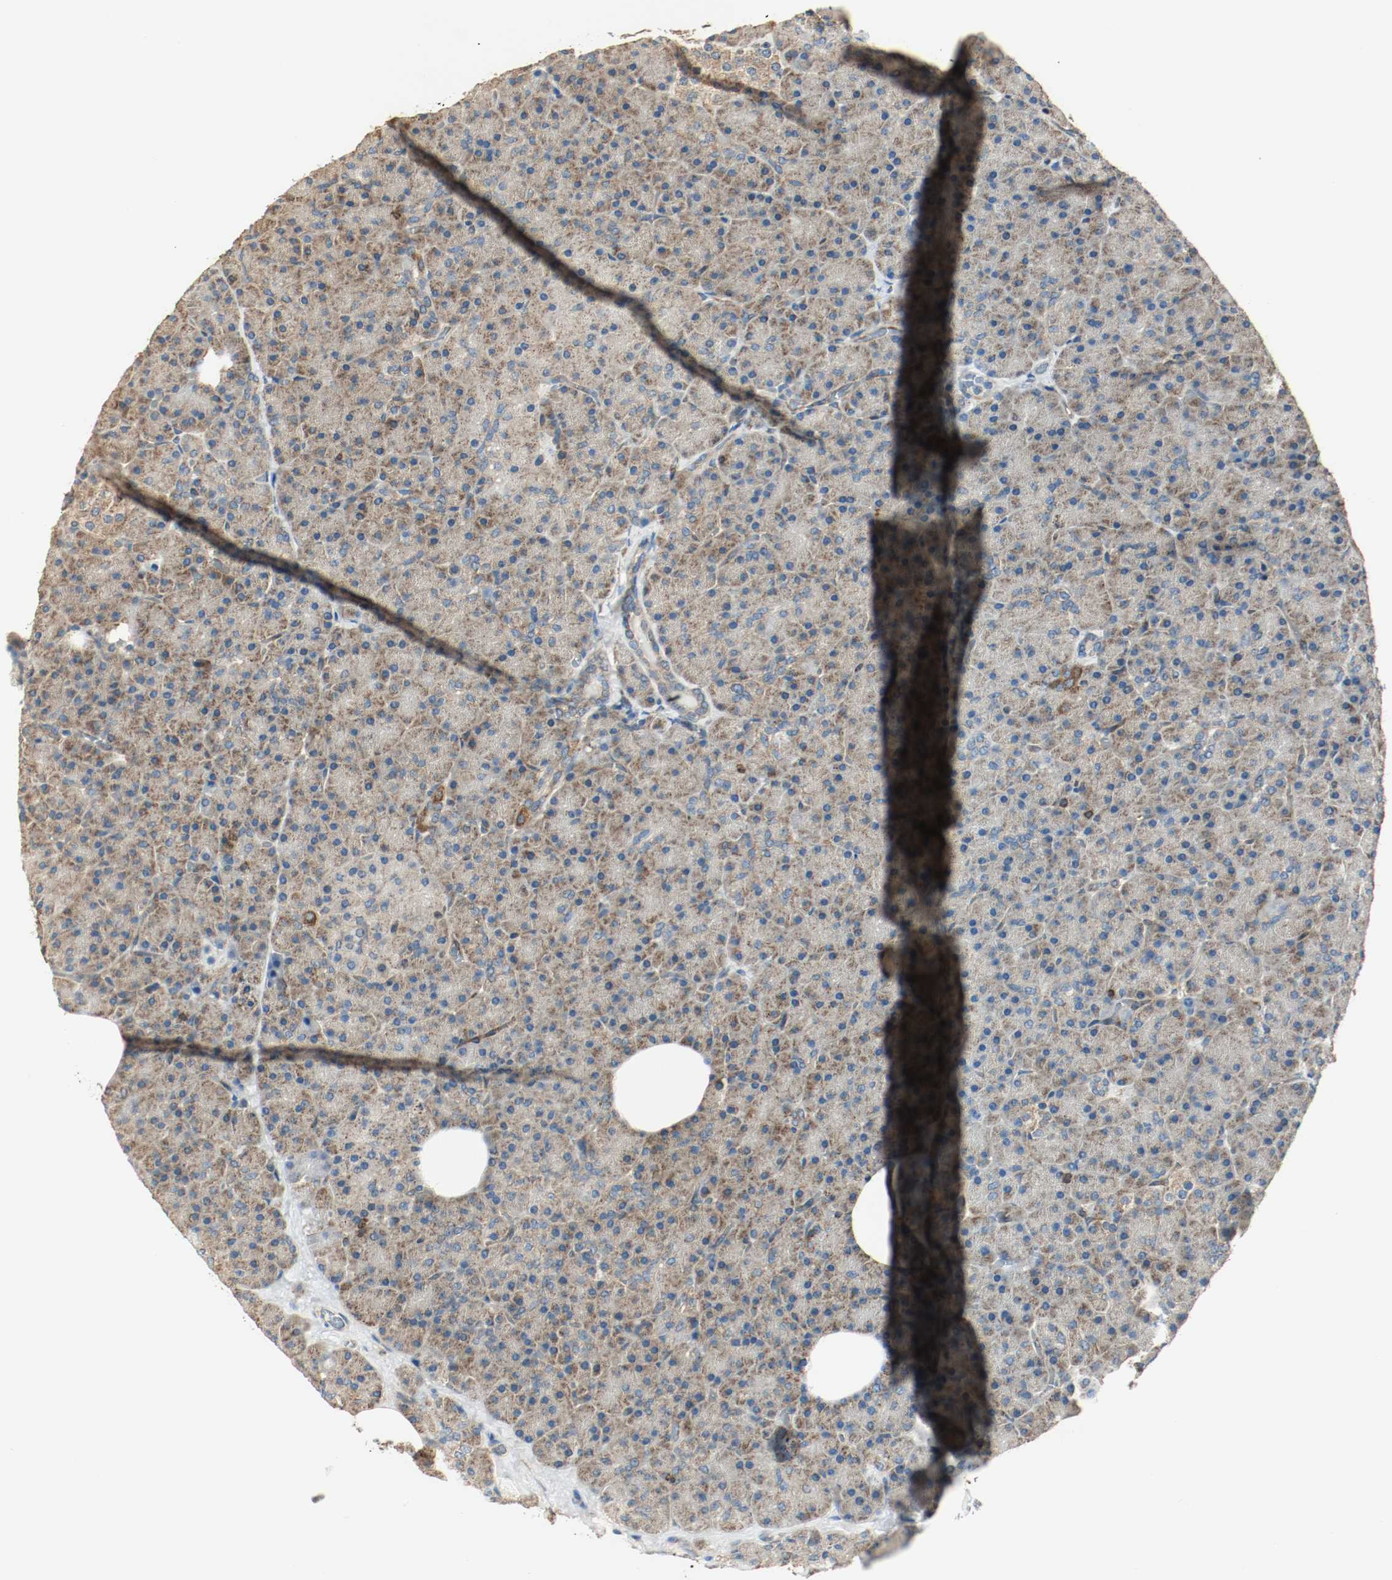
{"staining": {"intensity": "moderate", "quantity": ">75%", "location": "cytoplasmic/membranous"}, "tissue": "pancreas", "cell_type": "Exocrine glandular cells", "image_type": "normal", "snomed": [{"axis": "morphology", "description": "Normal tissue, NOS"}, {"axis": "topography", "description": "Pancreas"}], "caption": "Pancreas stained for a protein (brown) displays moderate cytoplasmic/membranous positive positivity in approximately >75% of exocrine glandular cells.", "gene": "PLCG1", "patient": {"sex": "female", "age": 35}}